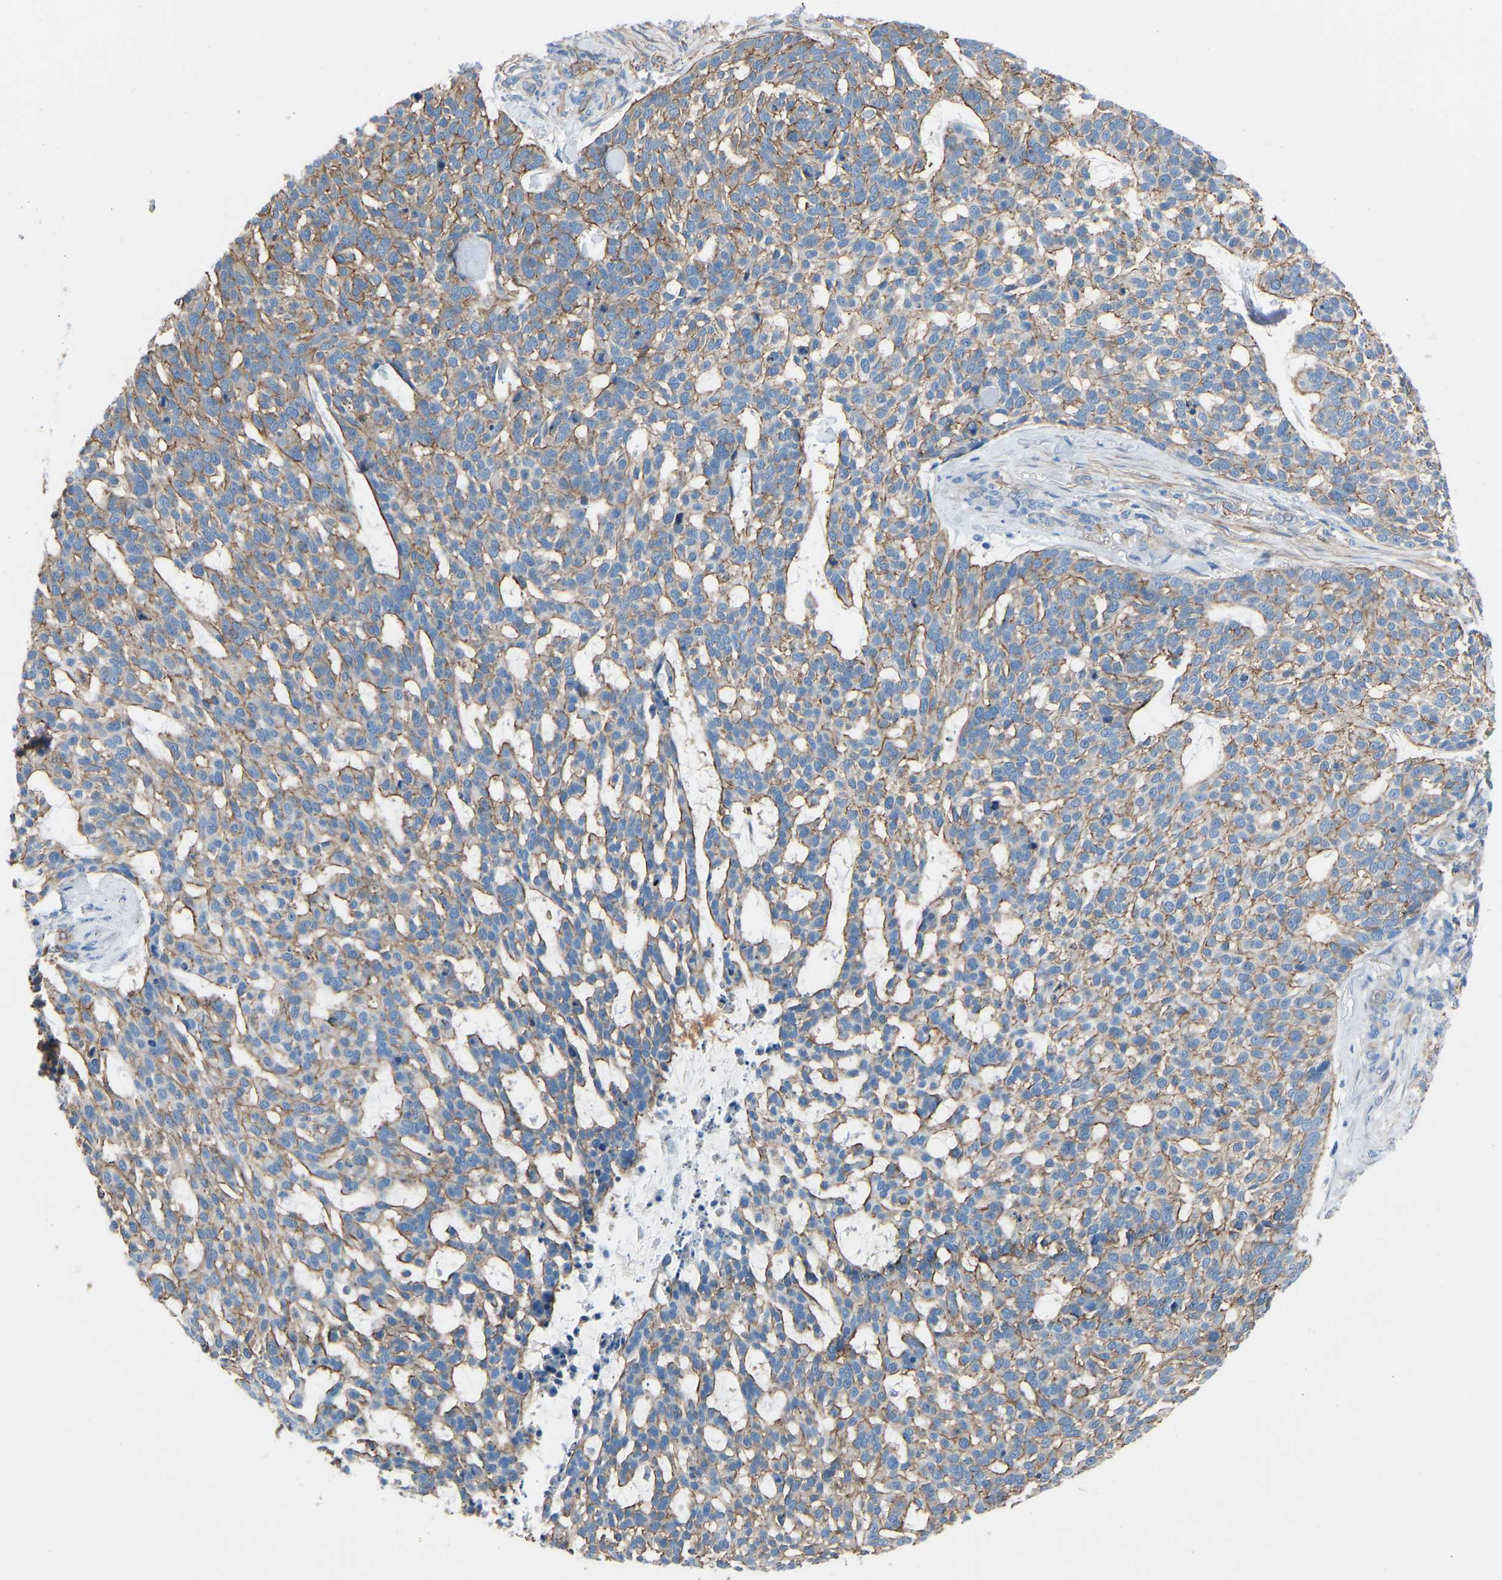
{"staining": {"intensity": "moderate", "quantity": ">75%", "location": "cytoplasmic/membranous"}, "tissue": "skin cancer", "cell_type": "Tumor cells", "image_type": "cancer", "snomed": [{"axis": "morphology", "description": "Basal cell carcinoma"}, {"axis": "topography", "description": "Skin"}], "caption": "Immunohistochemistry of human skin cancer exhibits medium levels of moderate cytoplasmic/membranous staining in about >75% of tumor cells.", "gene": "MYH10", "patient": {"sex": "female", "age": 64}}